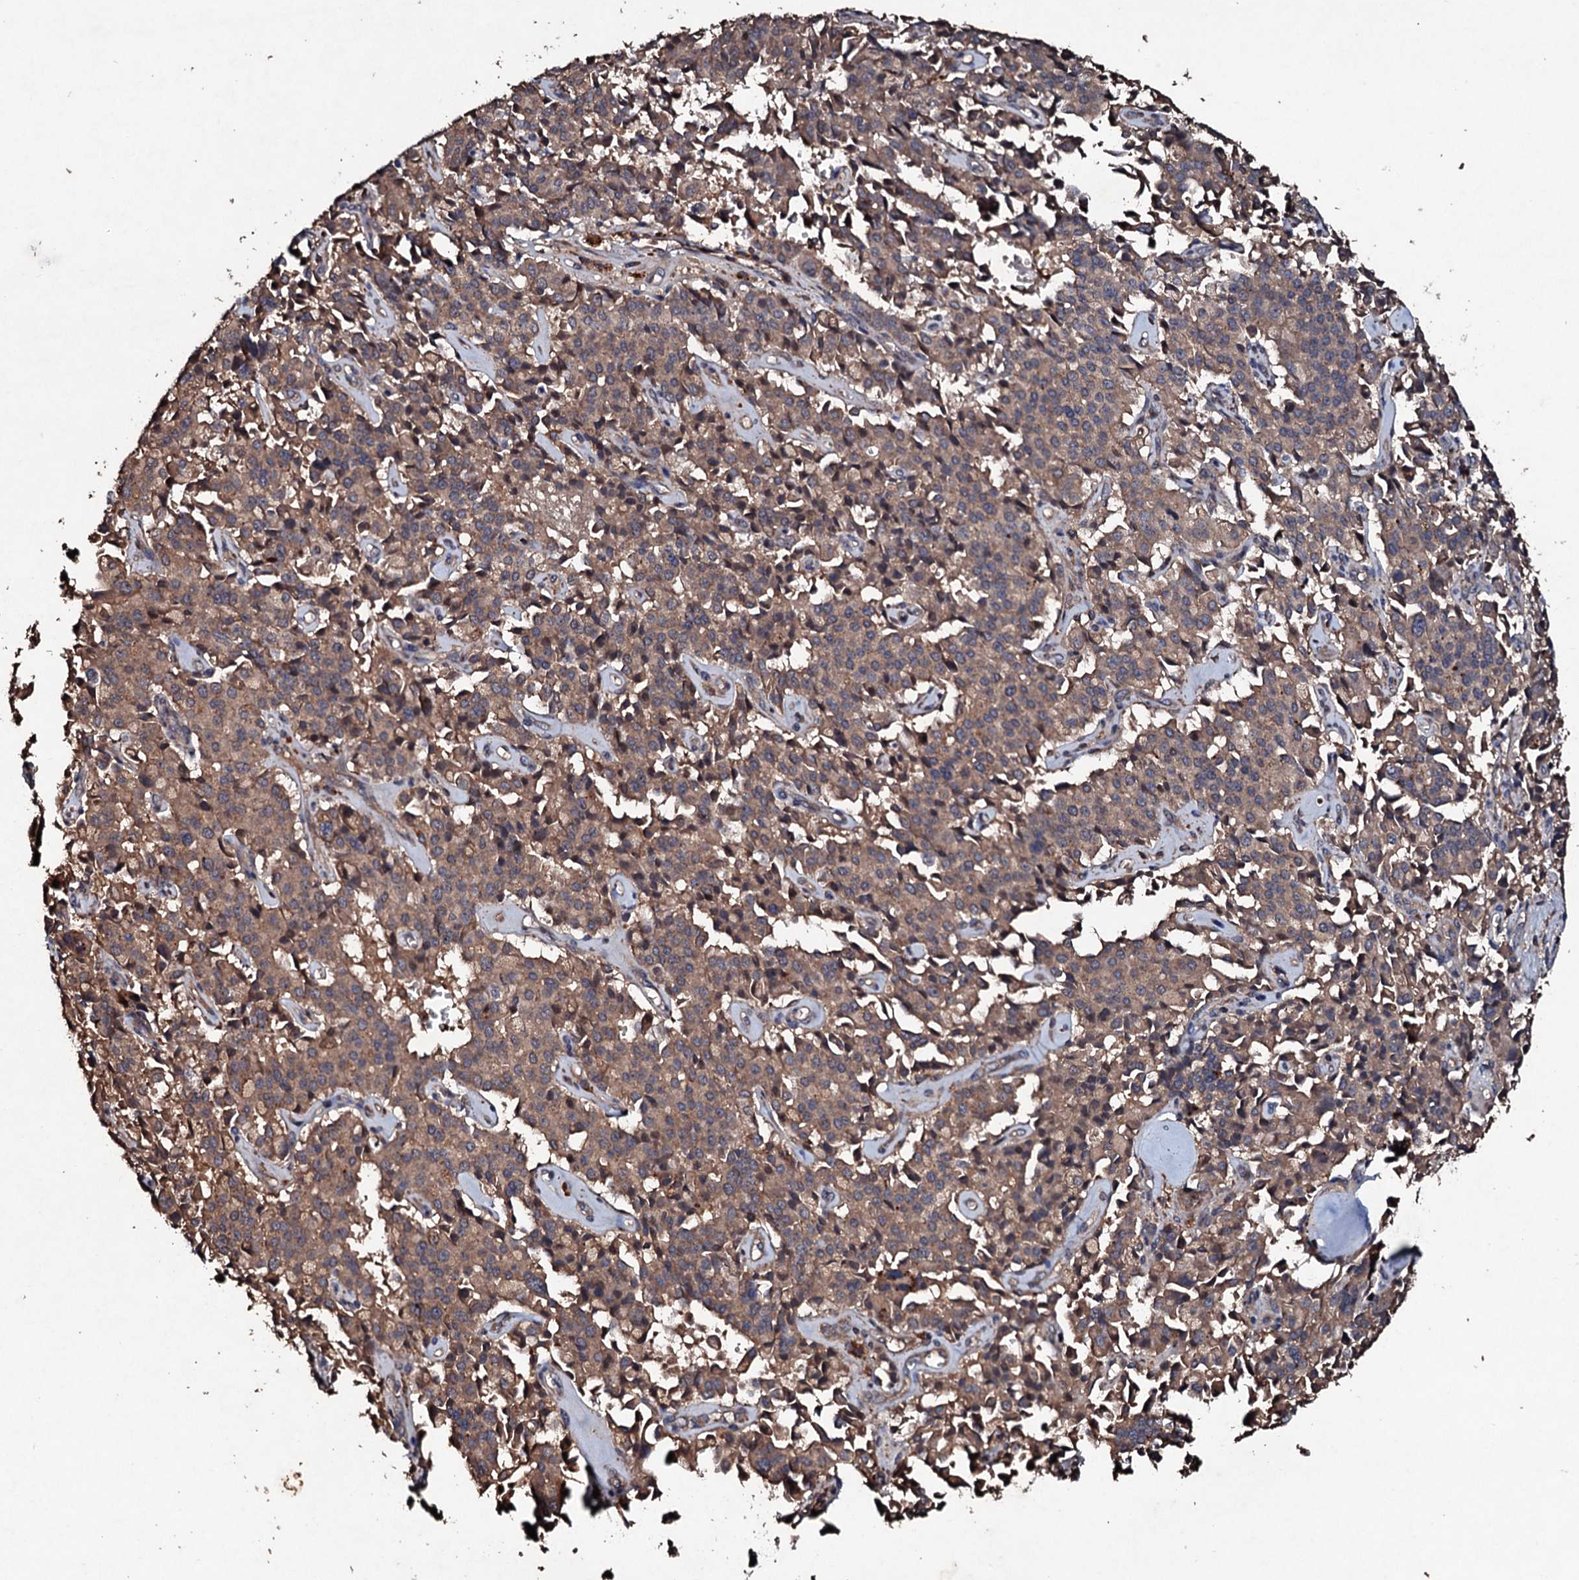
{"staining": {"intensity": "moderate", "quantity": ">75%", "location": "cytoplasmic/membranous"}, "tissue": "pancreatic cancer", "cell_type": "Tumor cells", "image_type": "cancer", "snomed": [{"axis": "morphology", "description": "Adenocarcinoma, NOS"}, {"axis": "topography", "description": "Pancreas"}], "caption": "A high-resolution micrograph shows immunohistochemistry staining of pancreatic cancer (adenocarcinoma), which demonstrates moderate cytoplasmic/membranous expression in about >75% of tumor cells. (IHC, brightfield microscopy, high magnification).", "gene": "KERA", "patient": {"sex": "male", "age": 65}}